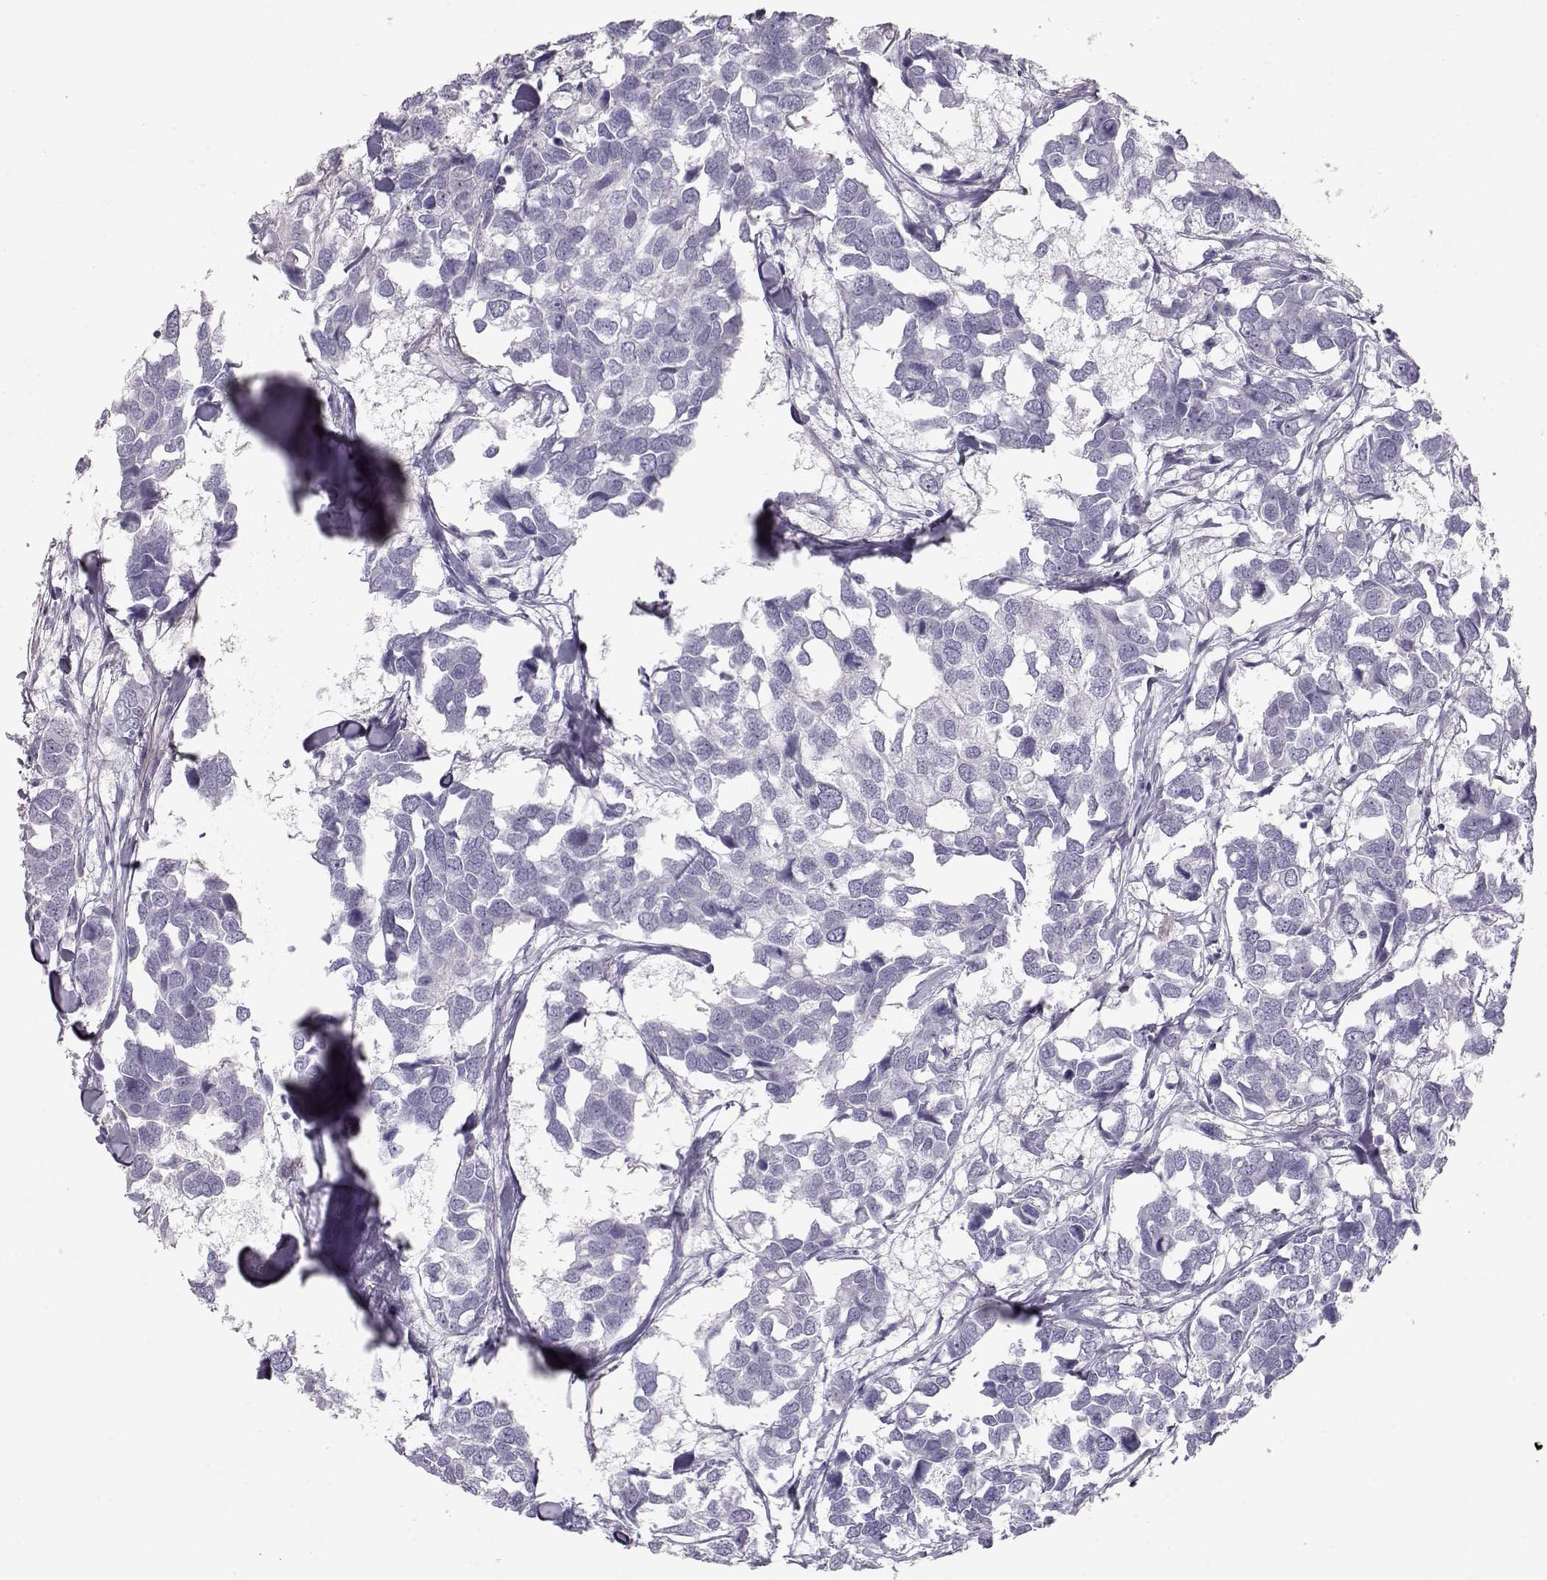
{"staining": {"intensity": "negative", "quantity": "none", "location": "none"}, "tissue": "breast cancer", "cell_type": "Tumor cells", "image_type": "cancer", "snomed": [{"axis": "morphology", "description": "Duct carcinoma"}, {"axis": "topography", "description": "Breast"}], "caption": "Photomicrograph shows no significant protein expression in tumor cells of breast infiltrating ductal carcinoma.", "gene": "MIP", "patient": {"sex": "female", "age": 83}}